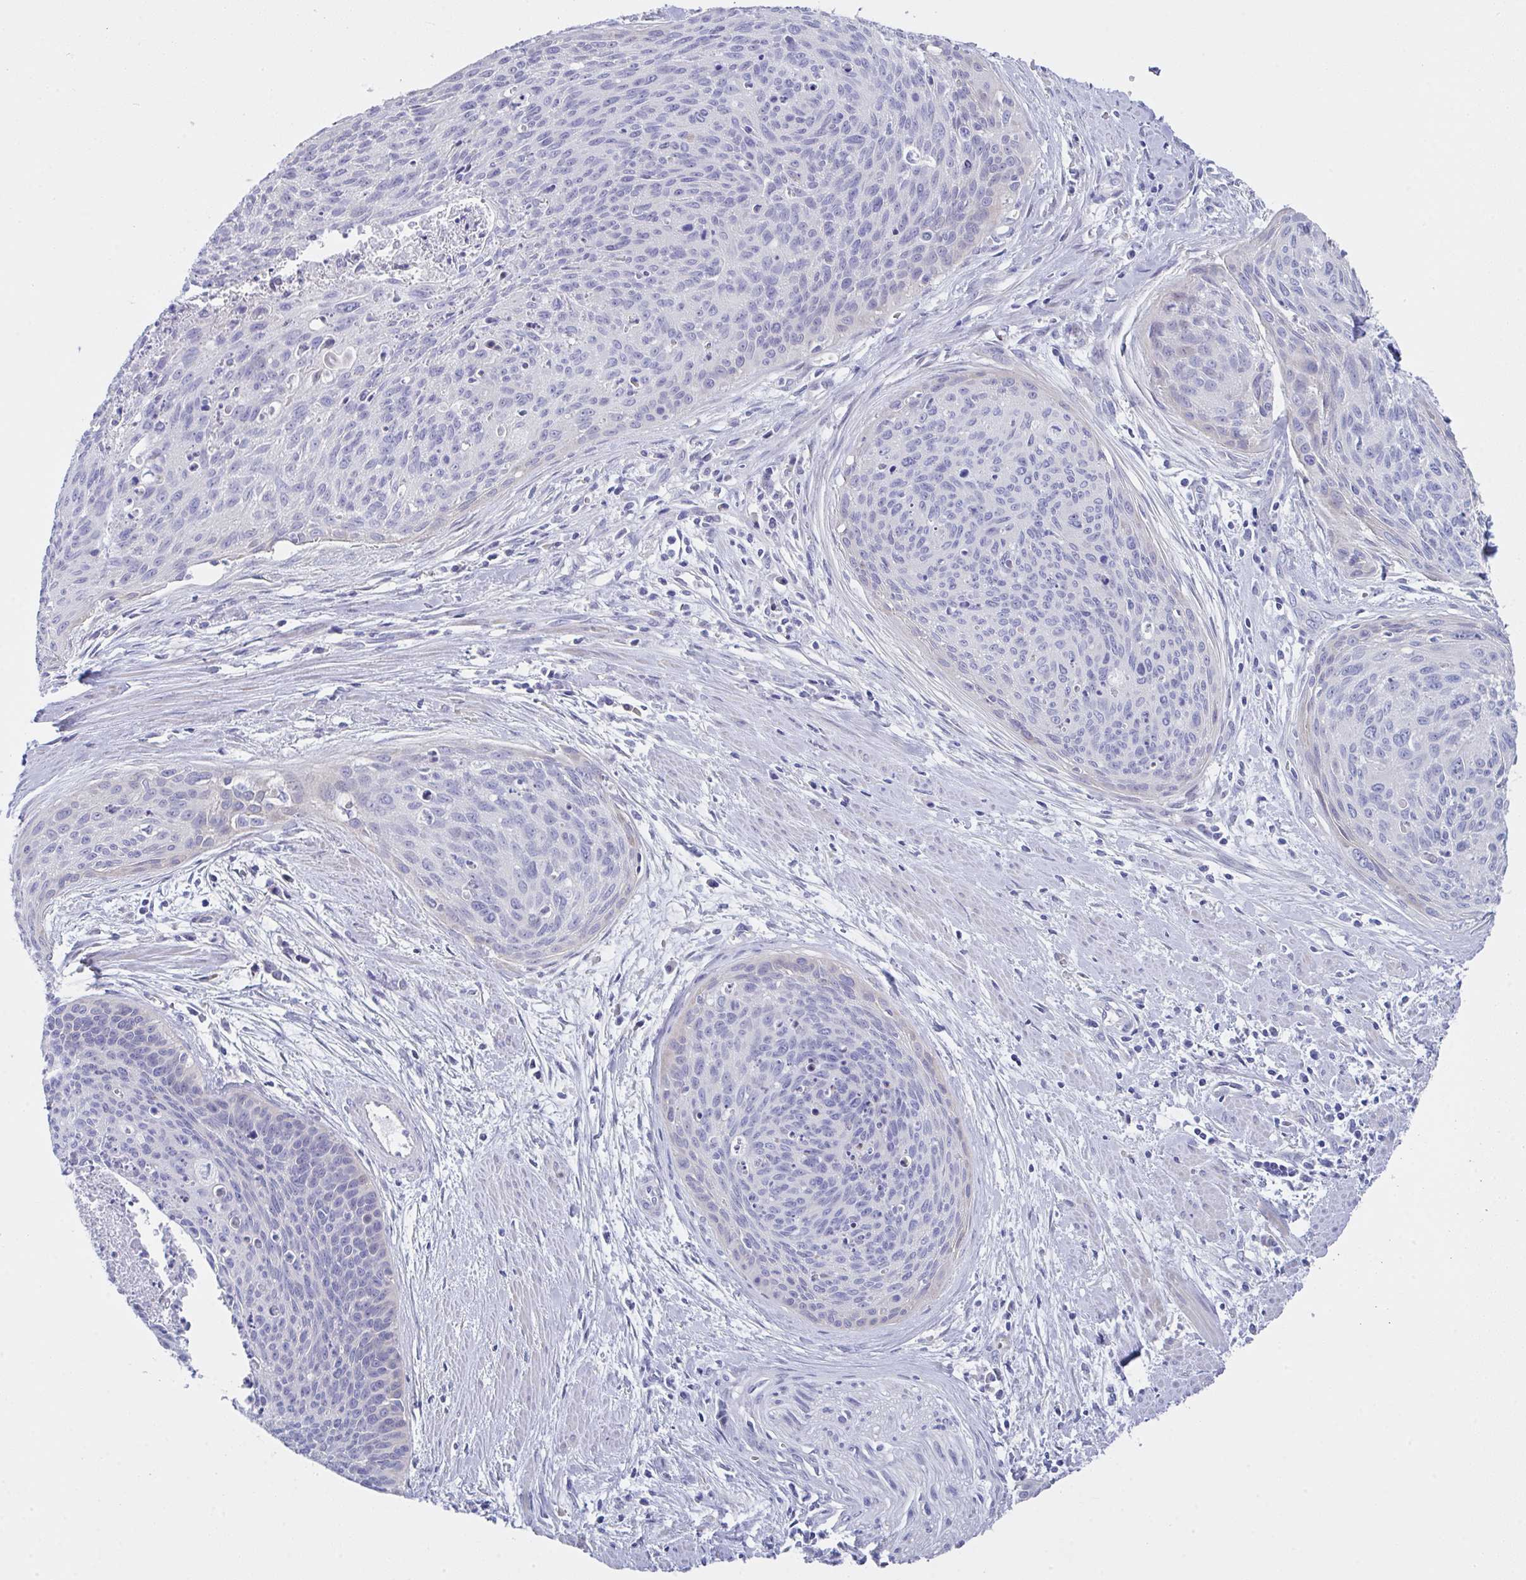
{"staining": {"intensity": "negative", "quantity": "none", "location": "none"}, "tissue": "cervical cancer", "cell_type": "Tumor cells", "image_type": "cancer", "snomed": [{"axis": "morphology", "description": "Squamous cell carcinoma, NOS"}, {"axis": "topography", "description": "Cervix"}], "caption": "This is an immunohistochemistry image of cervical cancer. There is no positivity in tumor cells.", "gene": "FBXO47", "patient": {"sex": "female", "age": 55}}